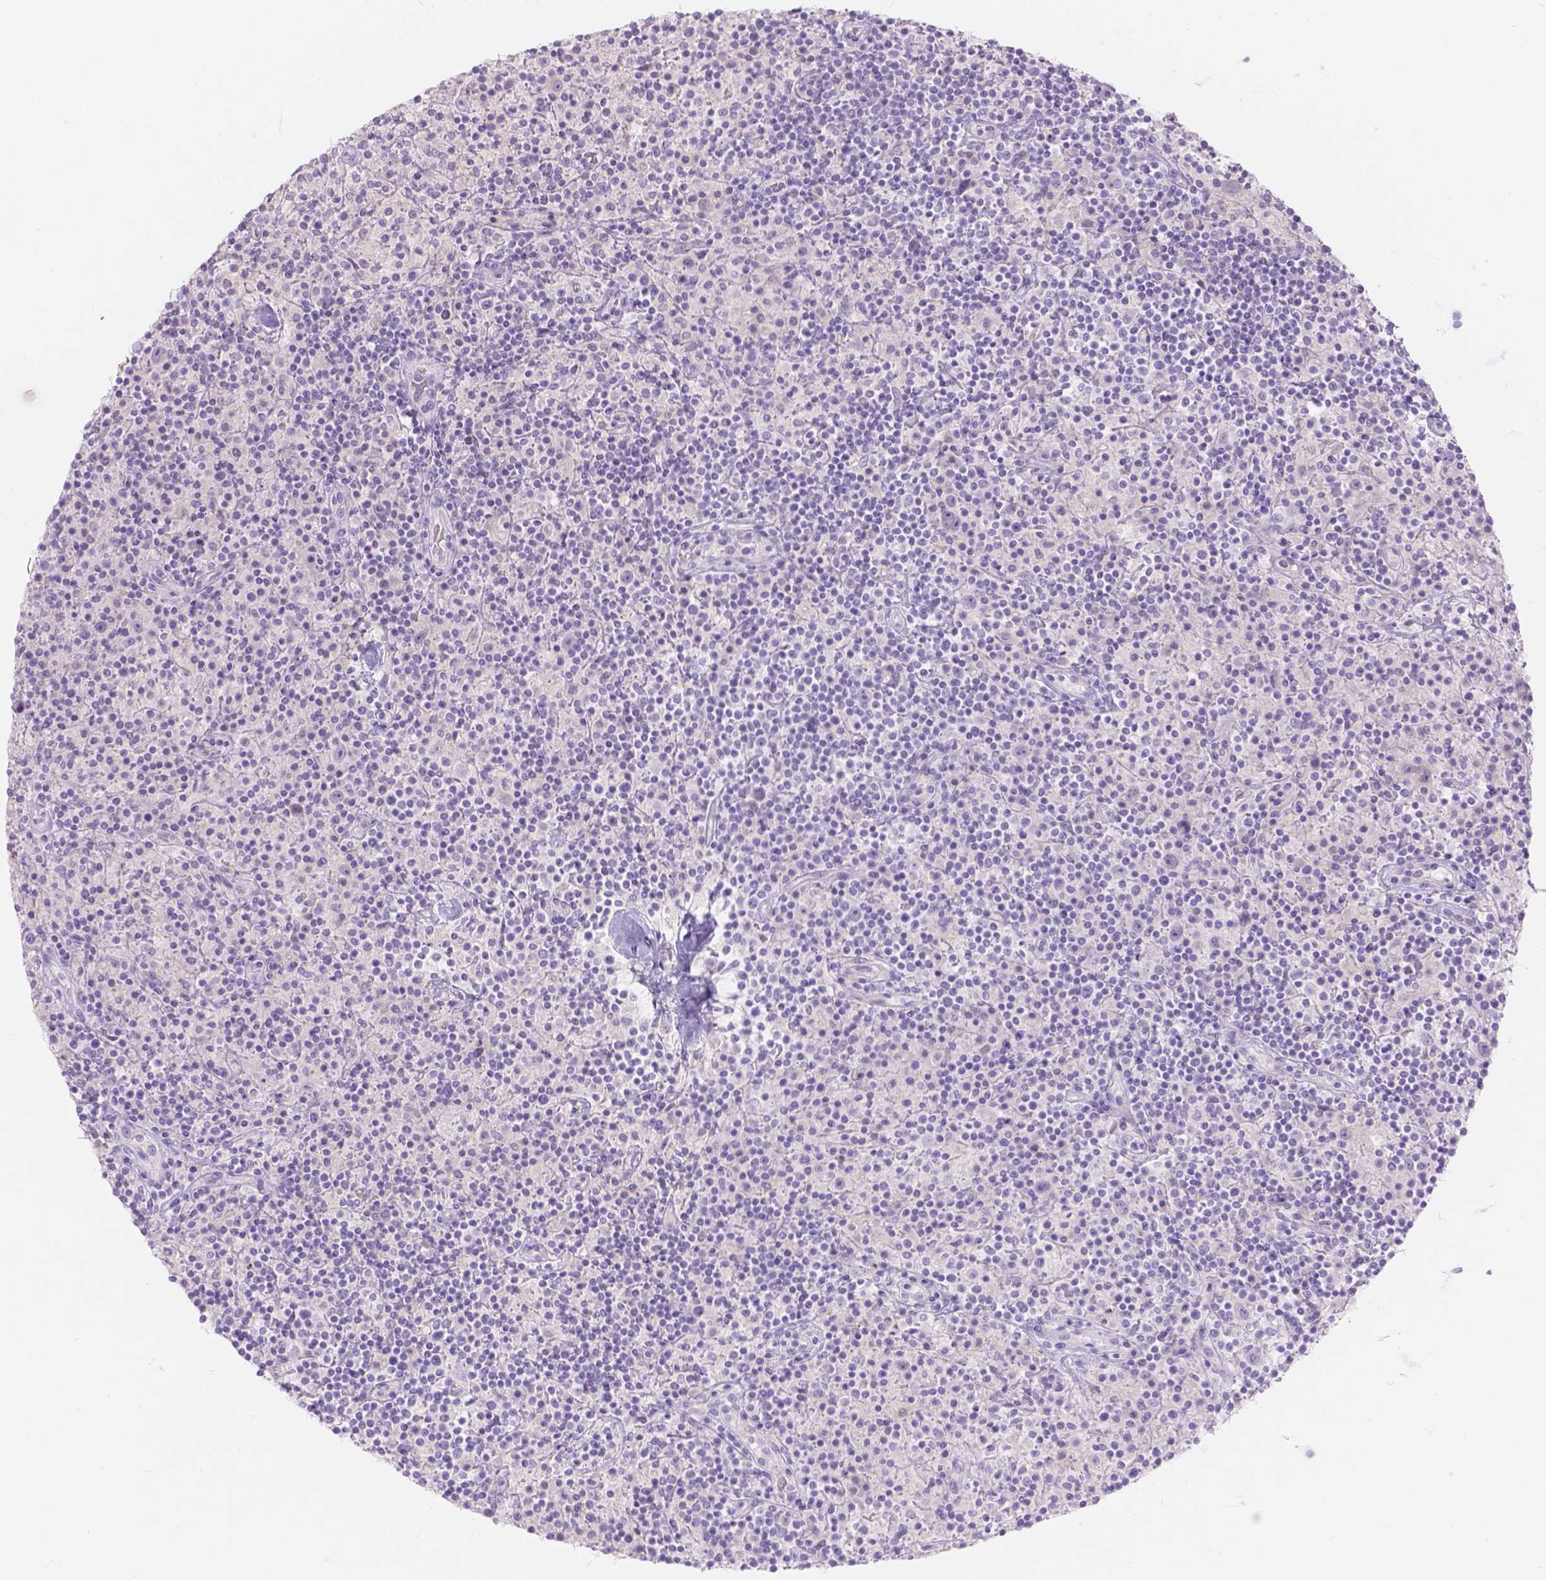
{"staining": {"intensity": "negative", "quantity": "none", "location": "none"}, "tissue": "lymphoma", "cell_type": "Tumor cells", "image_type": "cancer", "snomed": [{"axis": "morphology", "description": "Hodgkin's disease, NOS"}, {"axis": "topography", "description": "Lymph node"}], "caption": "This is an immunohistochemistry (IHC) image of human Hodgkin's disease. There is no staining in tumor cells.", "gene": "GAL3ST2", "patient": {"sex": "male", "age": 70}}